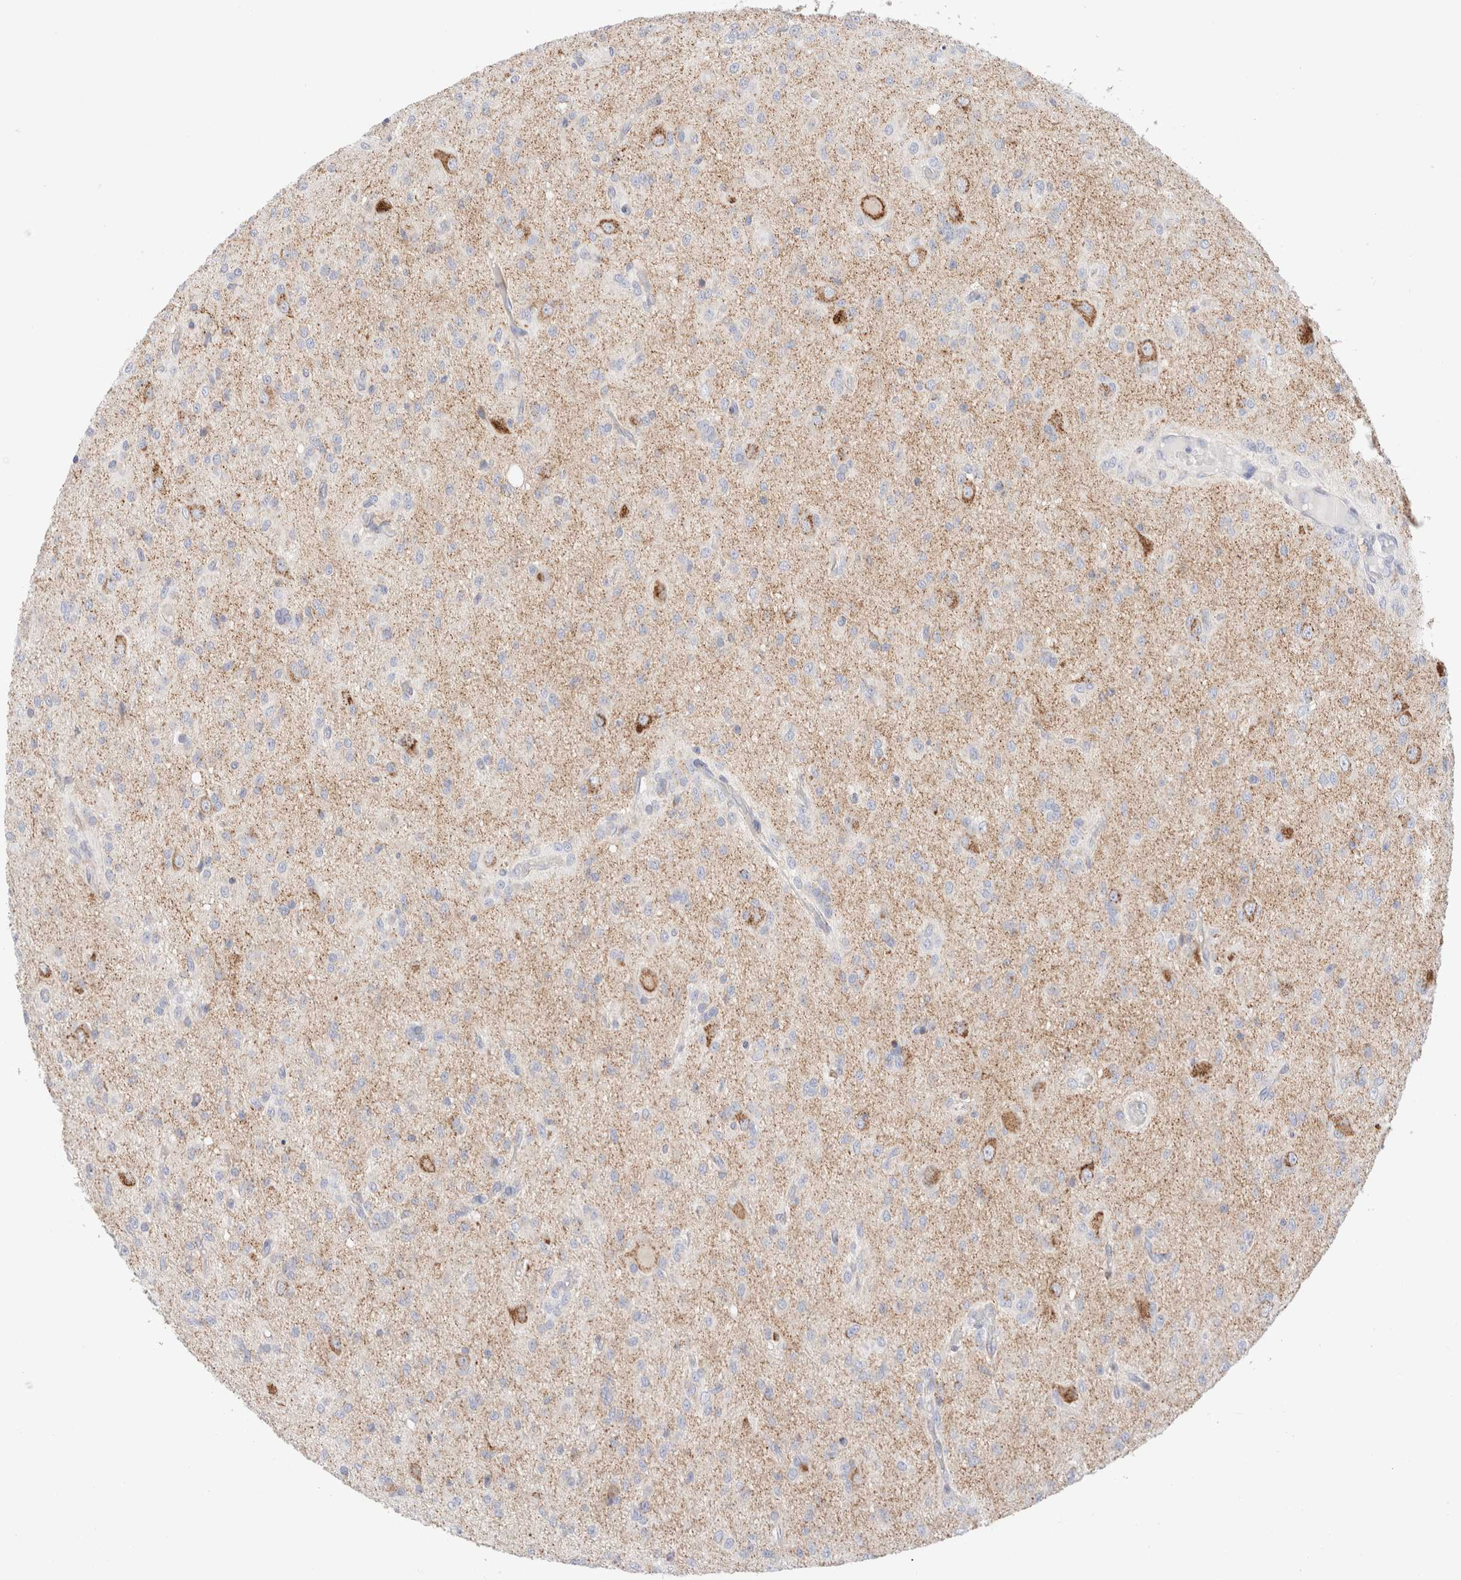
{"staining": {"intensity": "negative", "quantity": "none", "location": "none"}, "tissue": "glioma", "cell_type": "Tumor cells", "image_type": "cancer", "snomed": [{"axis": "morphology", "description": "Glioma, malignant, High grade"}, {"axis": "topography", "description": "Brain"}], "caption": "The micrograph displays no significant expression in tumor cells of glioma.", "gene": "ATP6V1C1", "patient": {"sex": "female", "age": 59}}